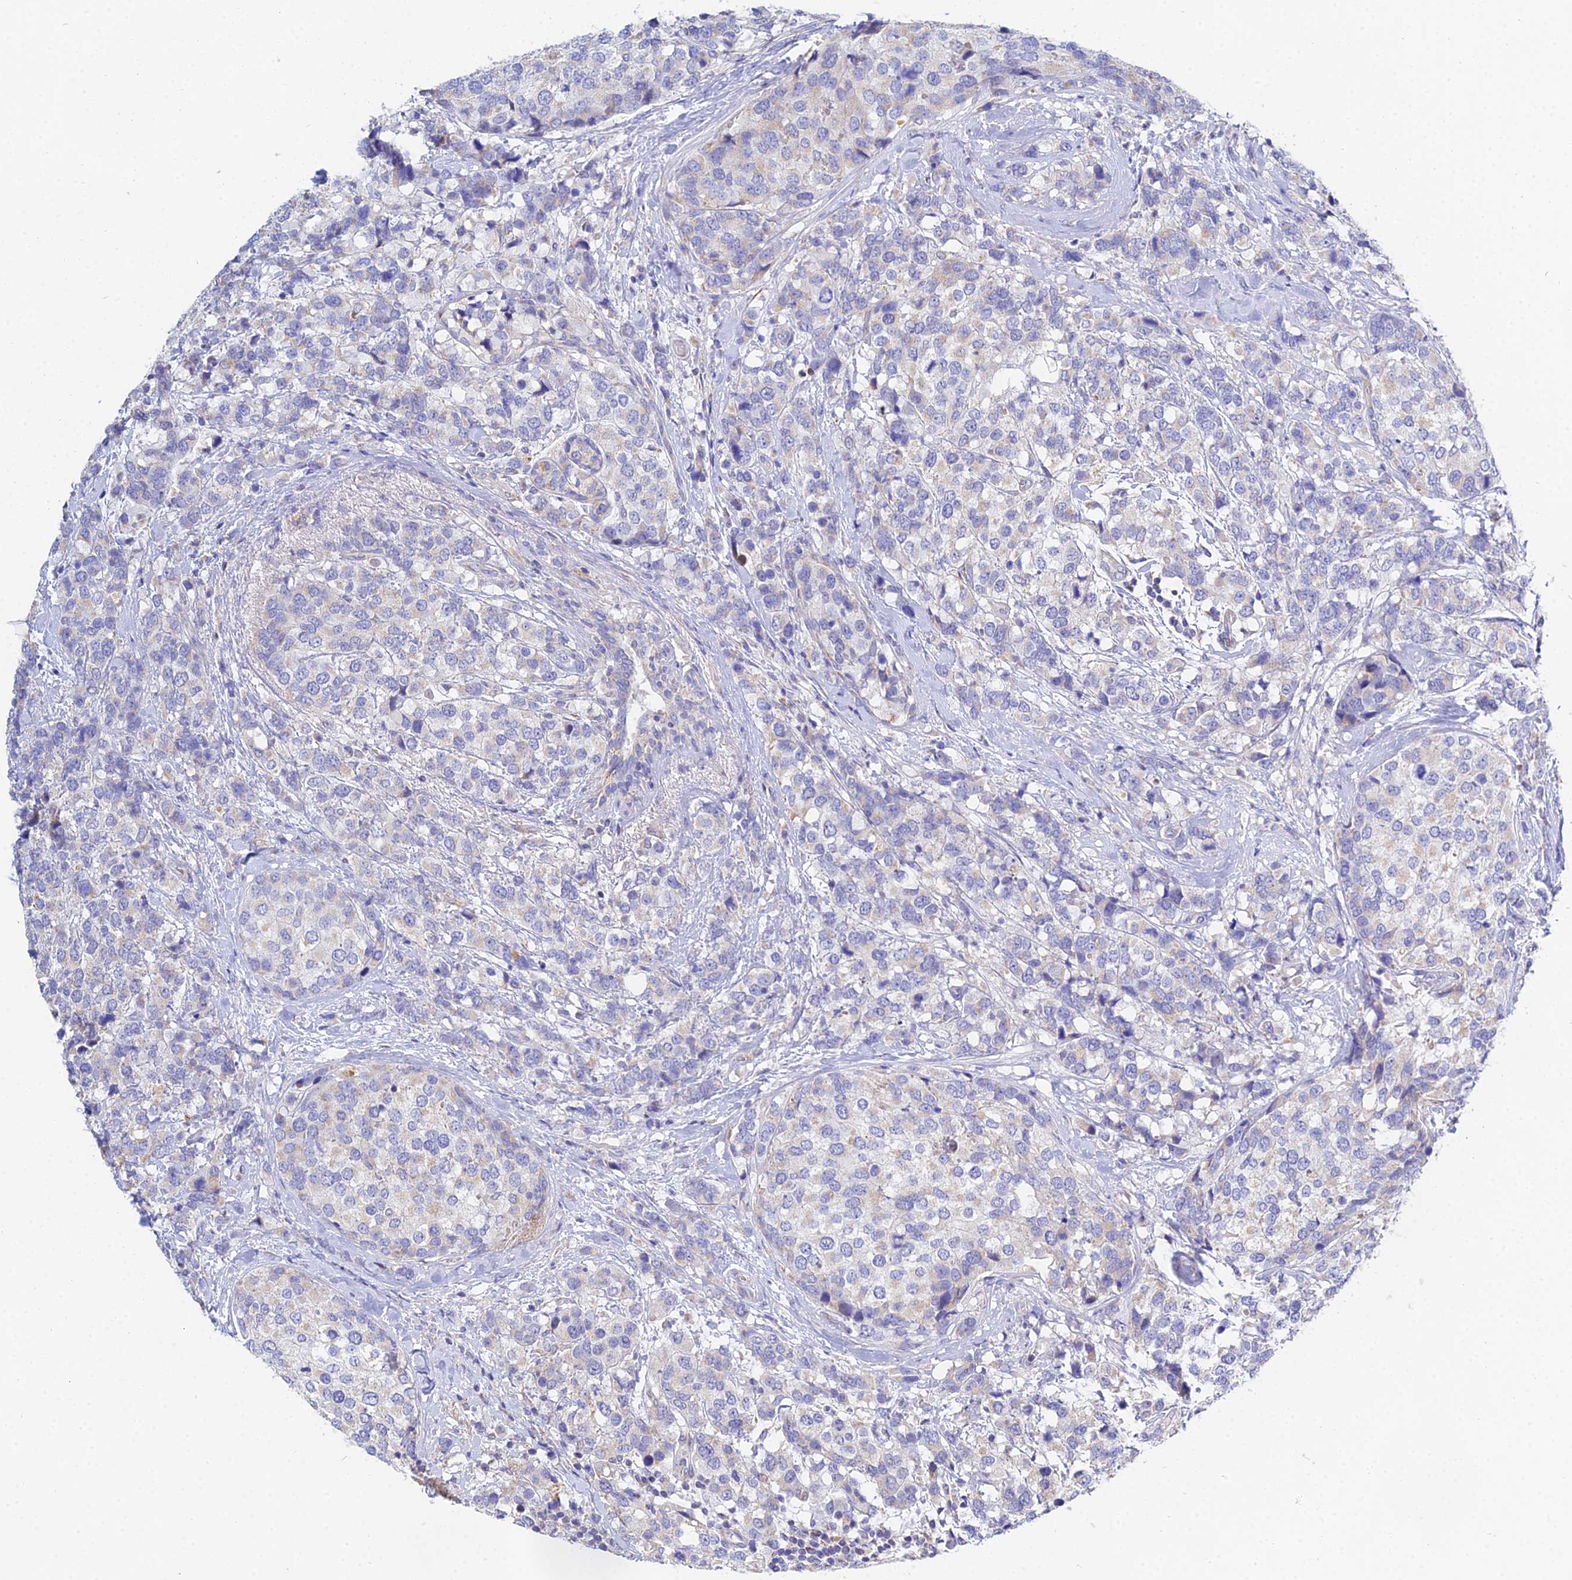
{"staining": {"intensity": "negative", "quantity": "none", "location": "none"}, "tissue": "breast cancer", "cell_type": "Tumor cells", "image_type": "cancer", "snomed": [{"axis": "morphology", "description": "Lobular carcinoma"}, {"axis": "topography", "description": "Breast"}], "caption": "Immunohistochemistry of human lobular carcinoma (breast) reveals no positivity in tumor cells.", "gene": "PPP2R2C", "patient": {"sex": "female", "age": 59}}